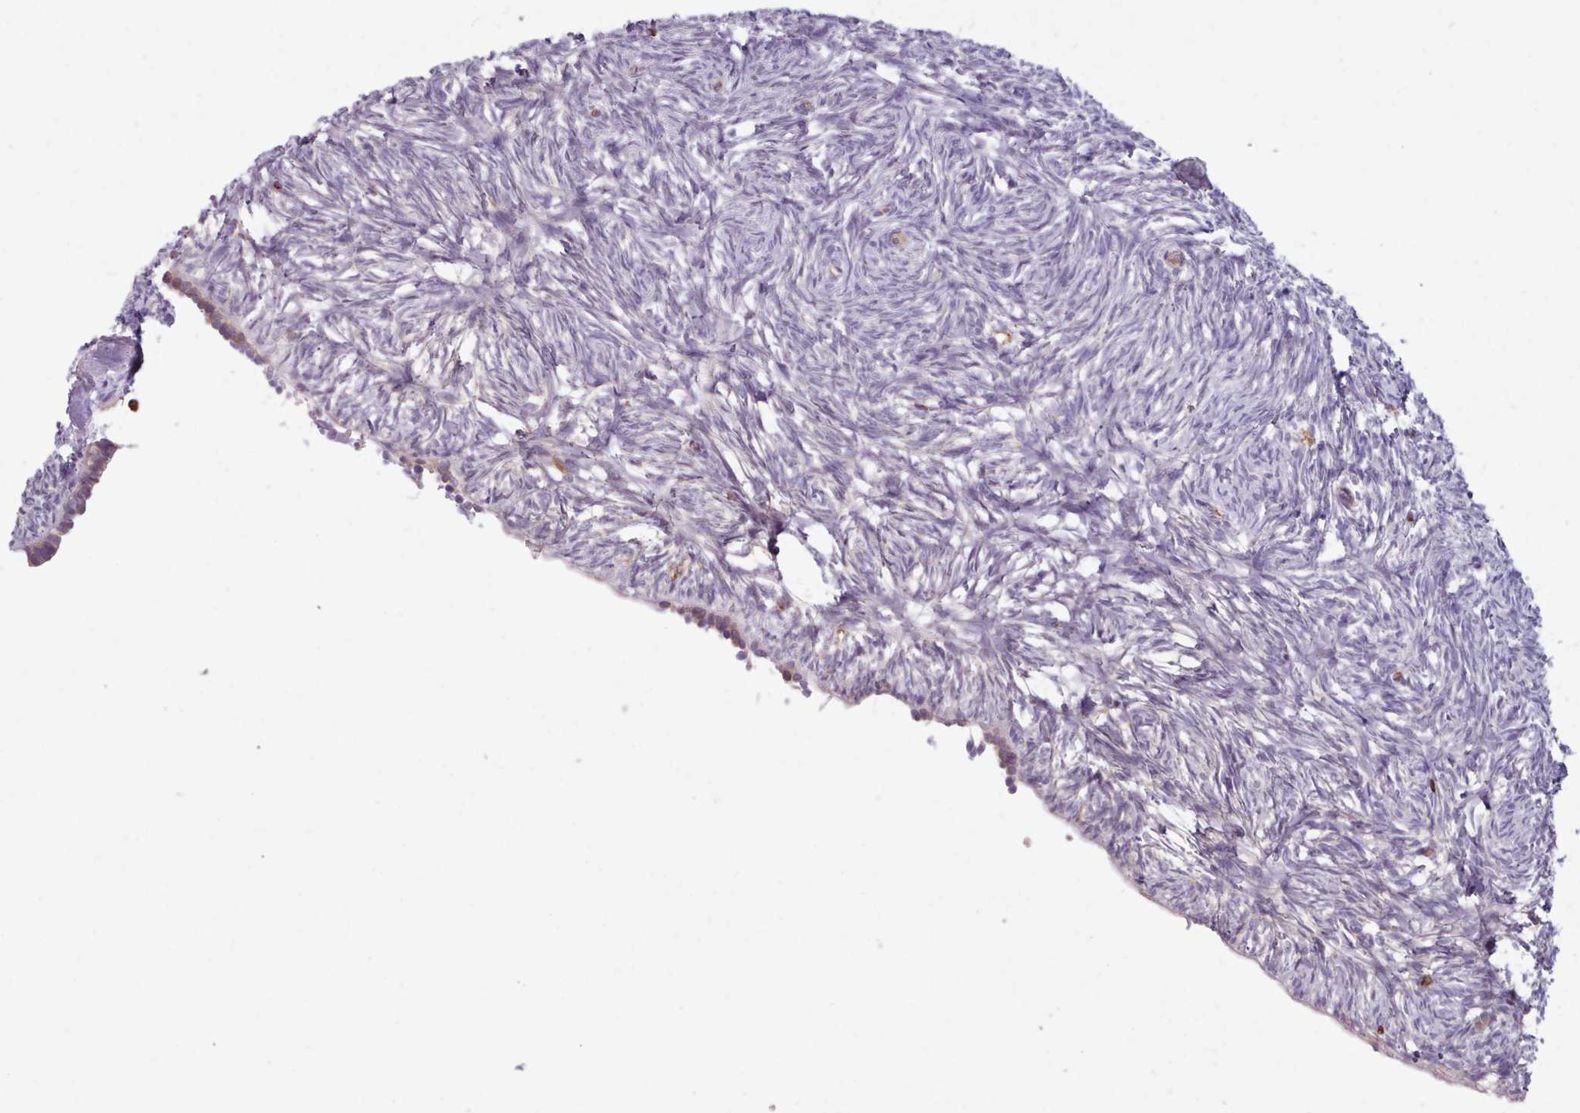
{"staining": {"intensity": "weak", "quantity": ">75%", "location": "cytoplasmic/membranous"}, "tissue": "ovary", "cell_type": "Follicle cells", "image_type": "normal", "snomed": [{"axis": "morphology", "description": "Normal tissue, NOS"}, {"axis": "topography", "description": "Ovary"}], "caption": "A low amount of weak cytoplasmic/membranous staining is appreciated in about >75% of follicle cells in benign ovary. (brown staining indicates protein expression, while blue staining denotes nuclei).", "gene": "CRYBG1", "patient": {"sex": "female", "age": 51}}